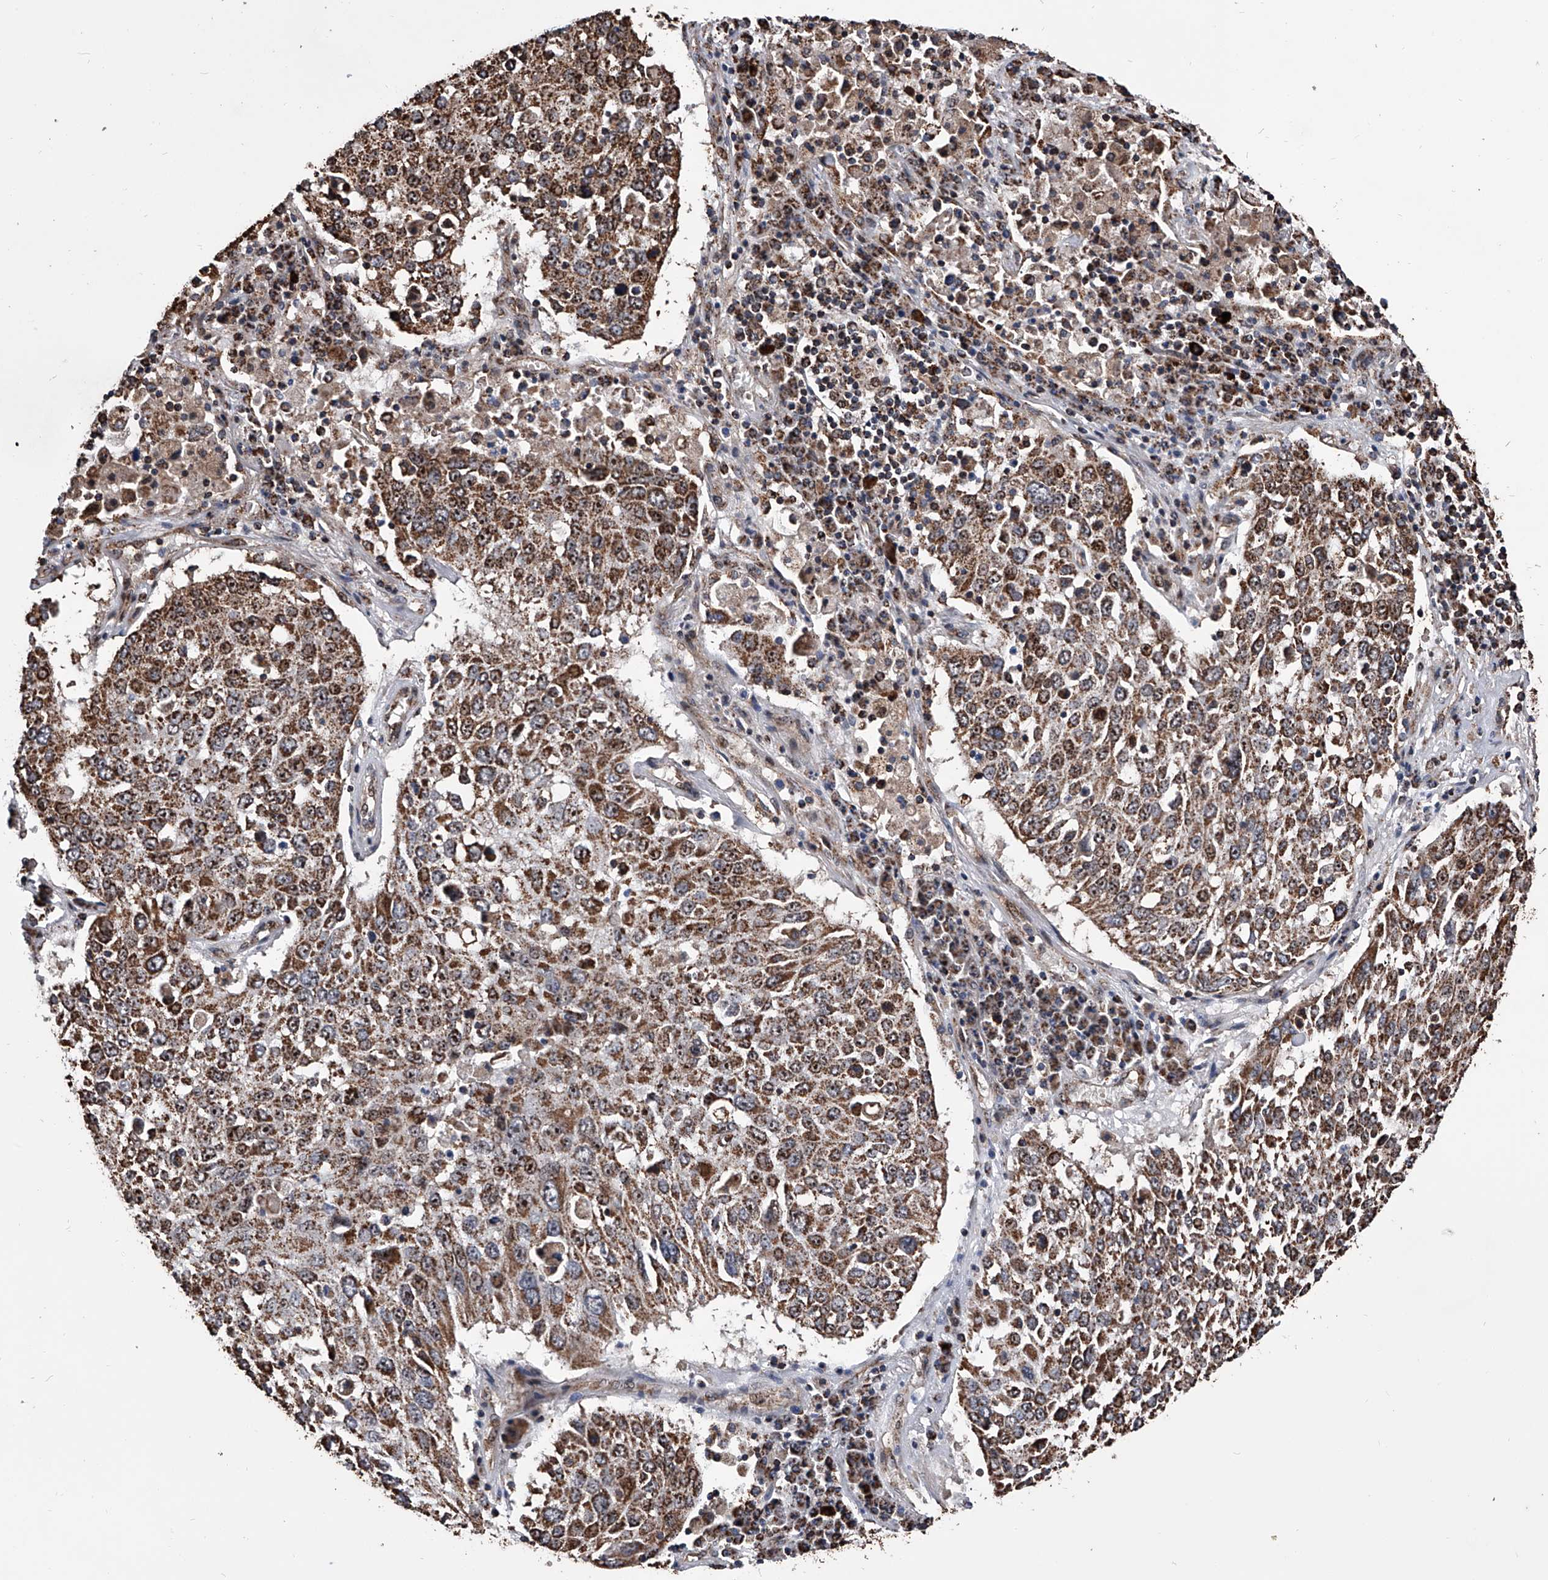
{"staining": {"intensity": "strong", "quantity": ">75%", "location": "cytoplasmic/membranous"}, "tissue": "lung cancer", "cell_type": "Tumor cells", "image_type": "cancer", "snomed": [{"axis": "morphology", "description": "Squamous cell carcinoma, NOS"}, {"axis": "topography", "description": "Lung"}], "caption": "A photomicrograph showing strong cytoplasmic/membranous staining in approximately >75% of tumor cells in lung cancer (squamous cell carcinoma), as visualized by brown immunohistochemical staining.", "gene": "SMPDL3A", "patient": {"sex": "male", "age": 65}}